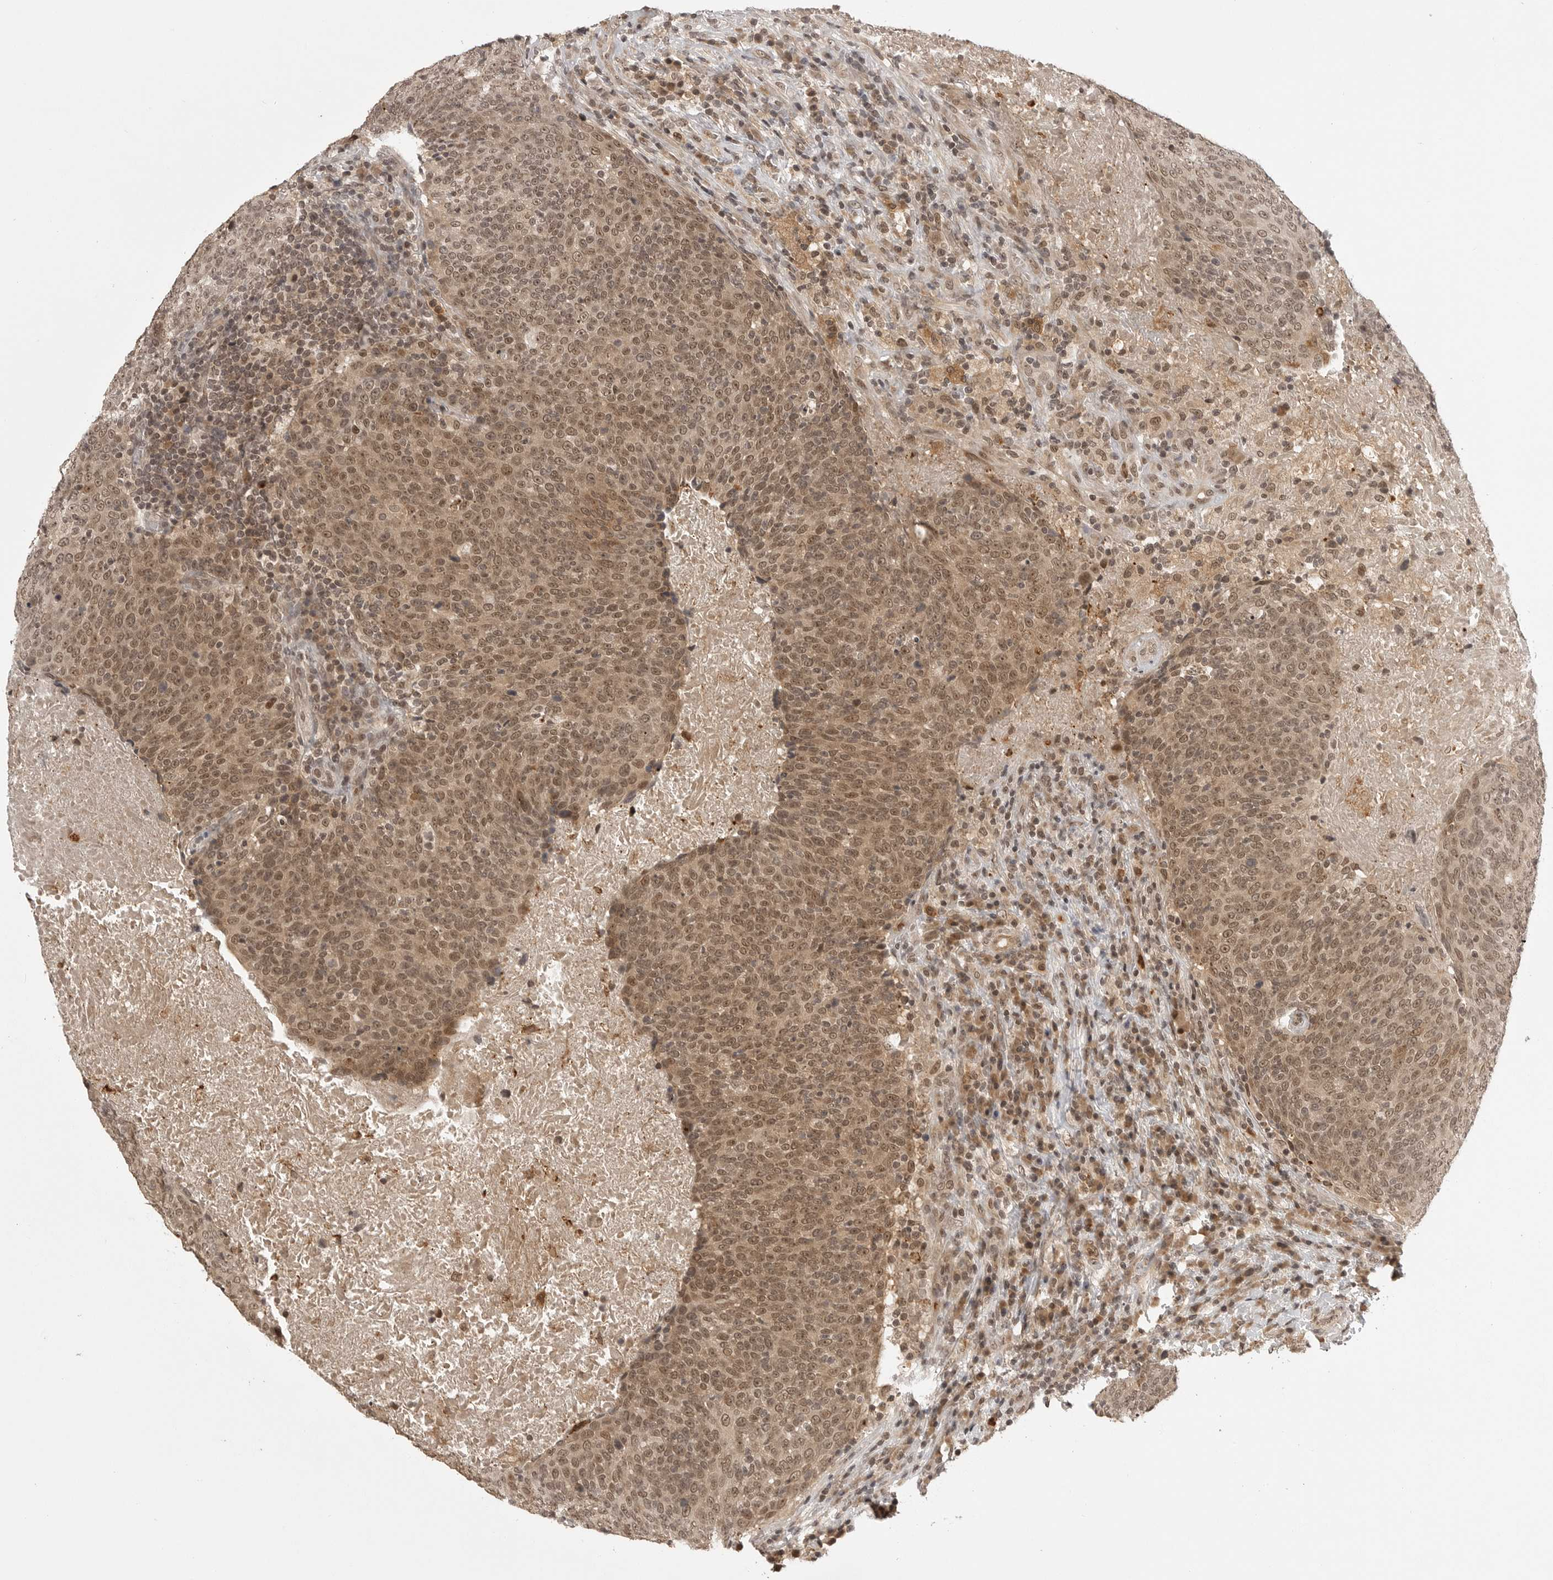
{"staining": {"intensity": "moderate", "quantity": ">75%", "location": "cytoplasmic/membranous,nuclear"}, "tissue": "head and neck cancer", "cell_type": "Tumor cells", "image_type": "cancer", "snomed": [{"axis": "morphology", "description": "Squamous cell carcinoma, NOS"}, {"axis": "morphology", "description": "Squamous cell carcinoma, metastatic, NOS"}, {"axis": "topography", "description": "Lymph node"}, {"axis": "topography", "description": "Head-Neck"}], "caption": "A photomicrograph showing moderate cytoplasmic/membranous and nuclear expression in approximately >75% of tumor cells in head and neck metastatic squamous cell carcinoma, as visualized by brown immunohistochemical staining.", "gene": "PEG3", "patient": {"sex": "male", "age": 62}}